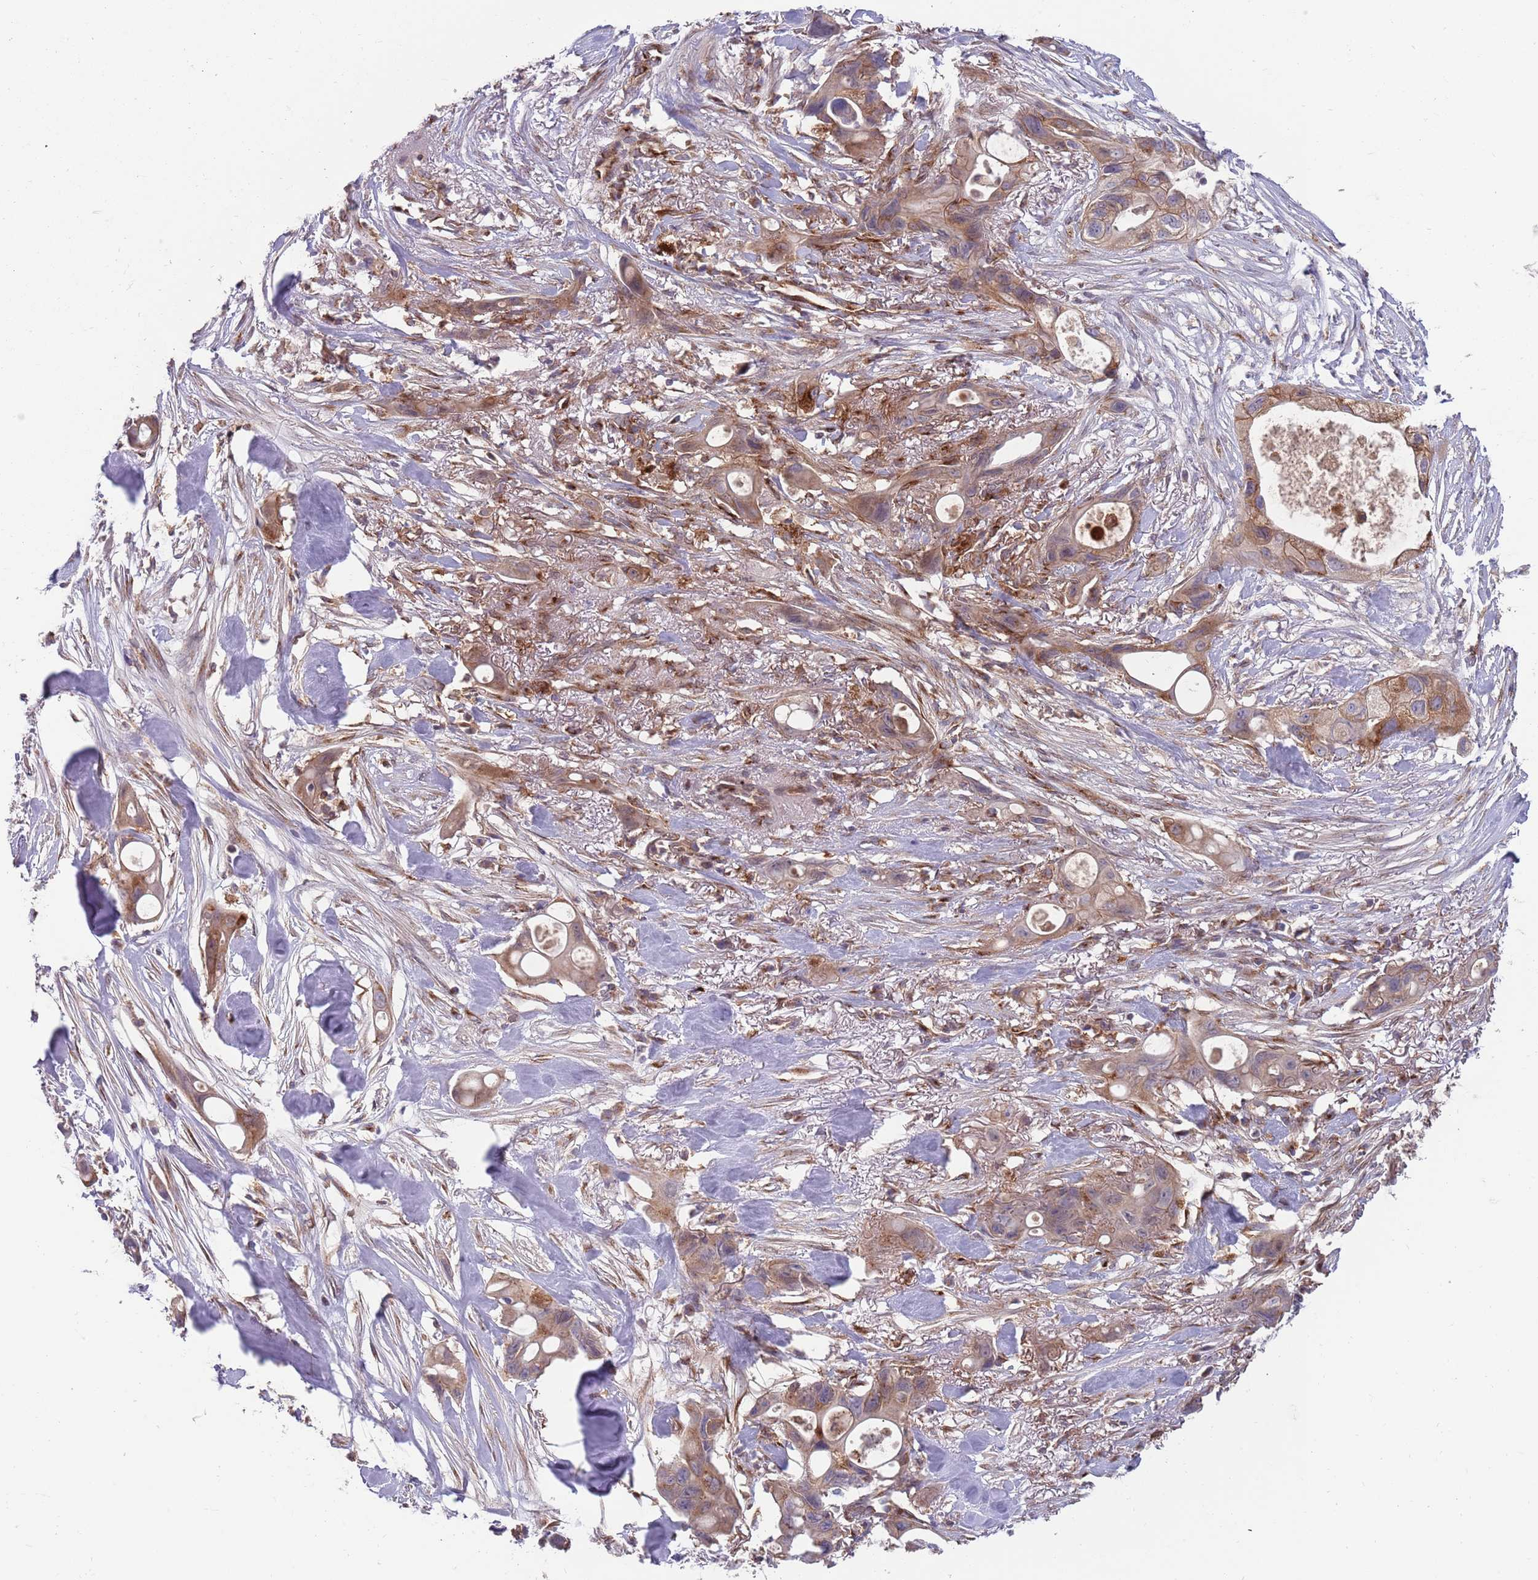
{"staining": {"intensity": "moderate", "quantity": "25%-75%", "location": "cytoplasmic/membranous"}, "tissue": "ovarian cancer", "cell_type": "Tumor cells", "image_type": "cancer", "snomed": [{"axis": "morphology", "description": "Cystadenocarcinoma, mucinous, NOS"}, {"axis": "topography", "description": "Ovary"}], "caption": "Mucinous cystadenocarcinoma (ovarian) stained with immunohistochemistry reveals moderate cytoplasmic/membranous staining in about 25%-75% of tumor cells.", "gene": "BTBD7", "patient": {"sex": "female", "age": 70}}